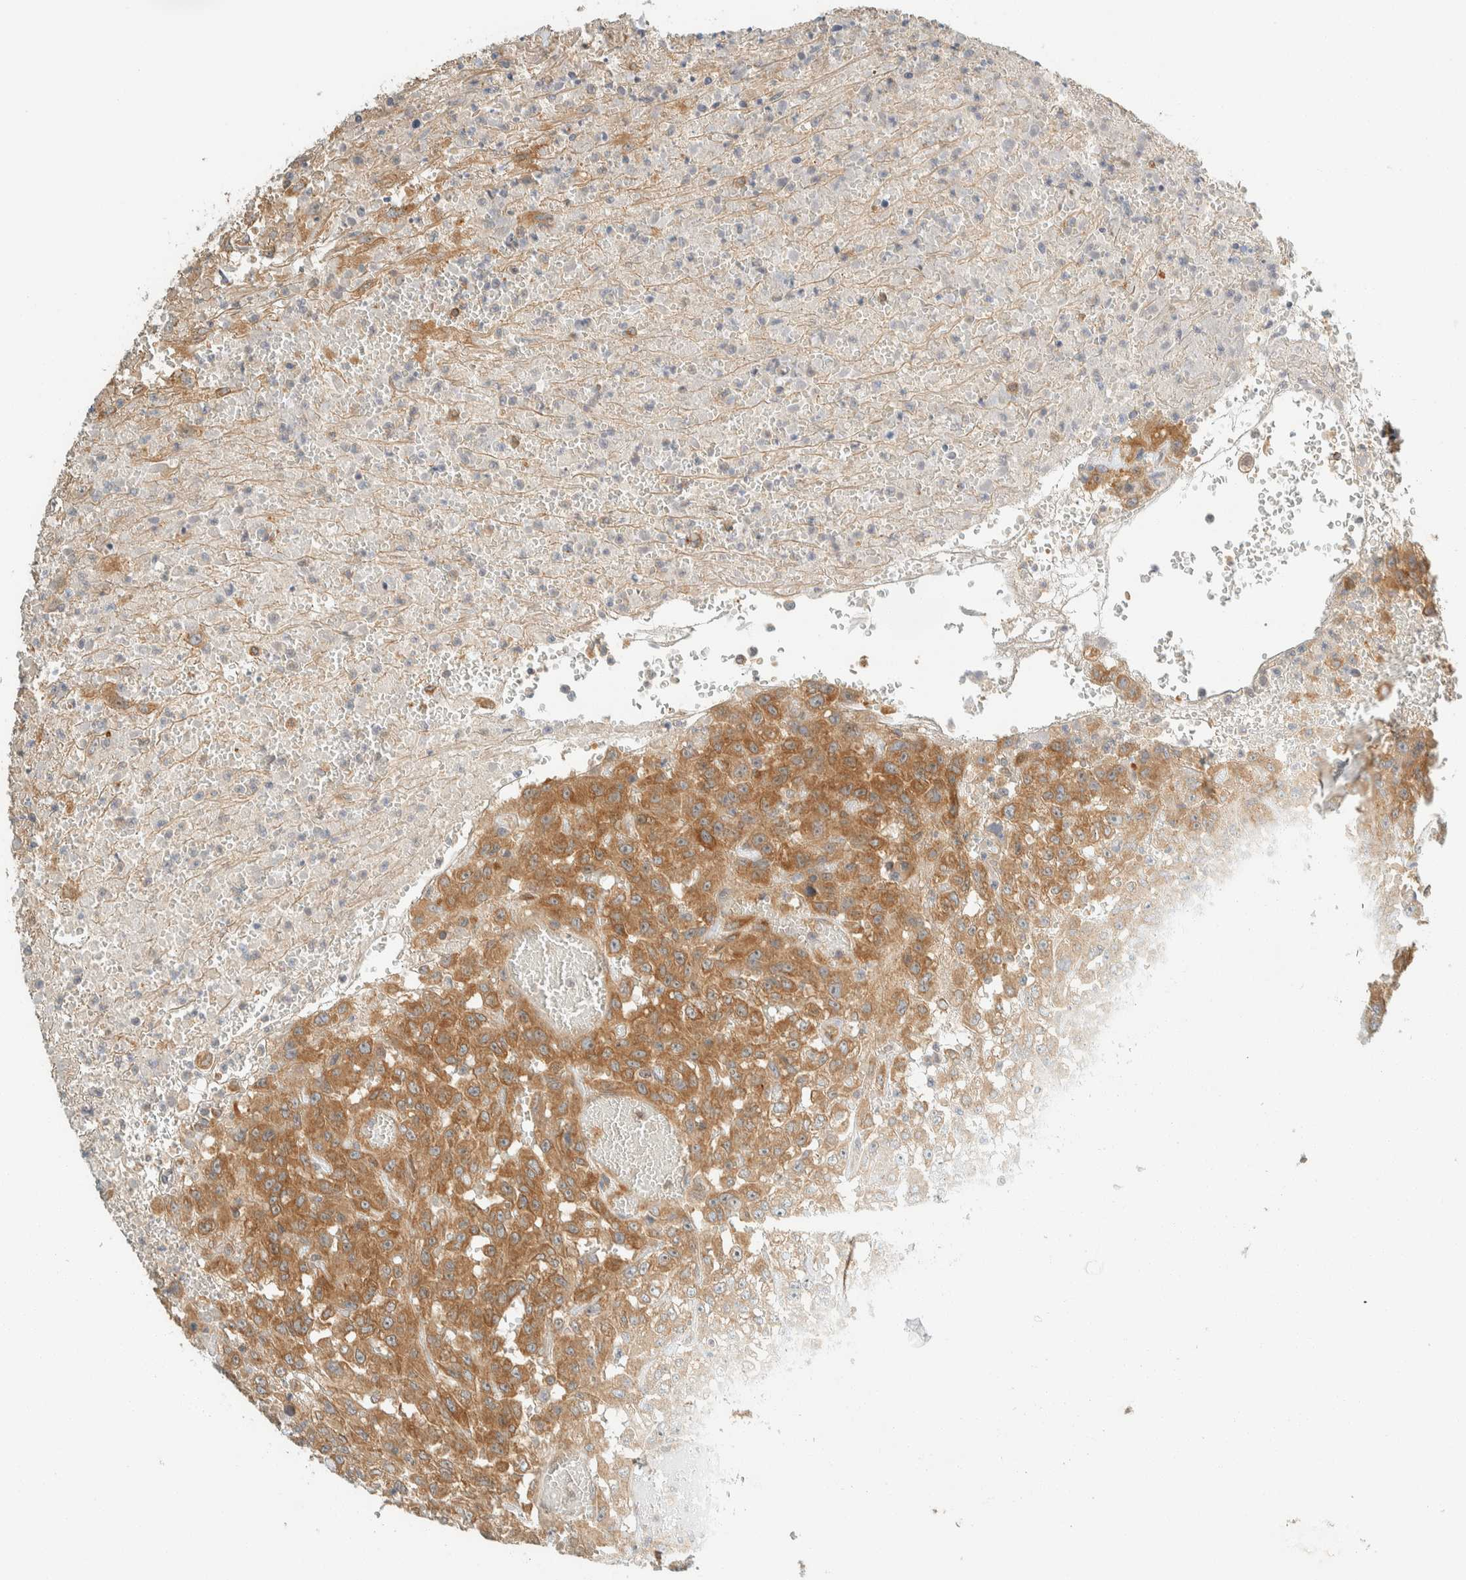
{"staining": {"intensity": "moderate", "quantity": ">75%", "location": "cytoplasmic/membranous"}, "tissue": "urothelial cancer", "cell_type": "Tumor cells", "image_type": "cancer", "snomed": [{"axis": "morphology", "description": "Urothelial carcinoma, High grade"}, {"axis": "topography", "description": "Urinary bladder"}], "caption": "Moderate cytoplasmic/membranous positivity is appreciated in about >75% of tumor cells in urothelial cancer. The staining is performed using DAB (3,3'-diaminobenzidine) brown chromogen to label protein expression. The nuclei are counter-stained blue using hematoxylin.", "gene": "ARFGEF1", "patient": {"sex": "male", "age": 46}}